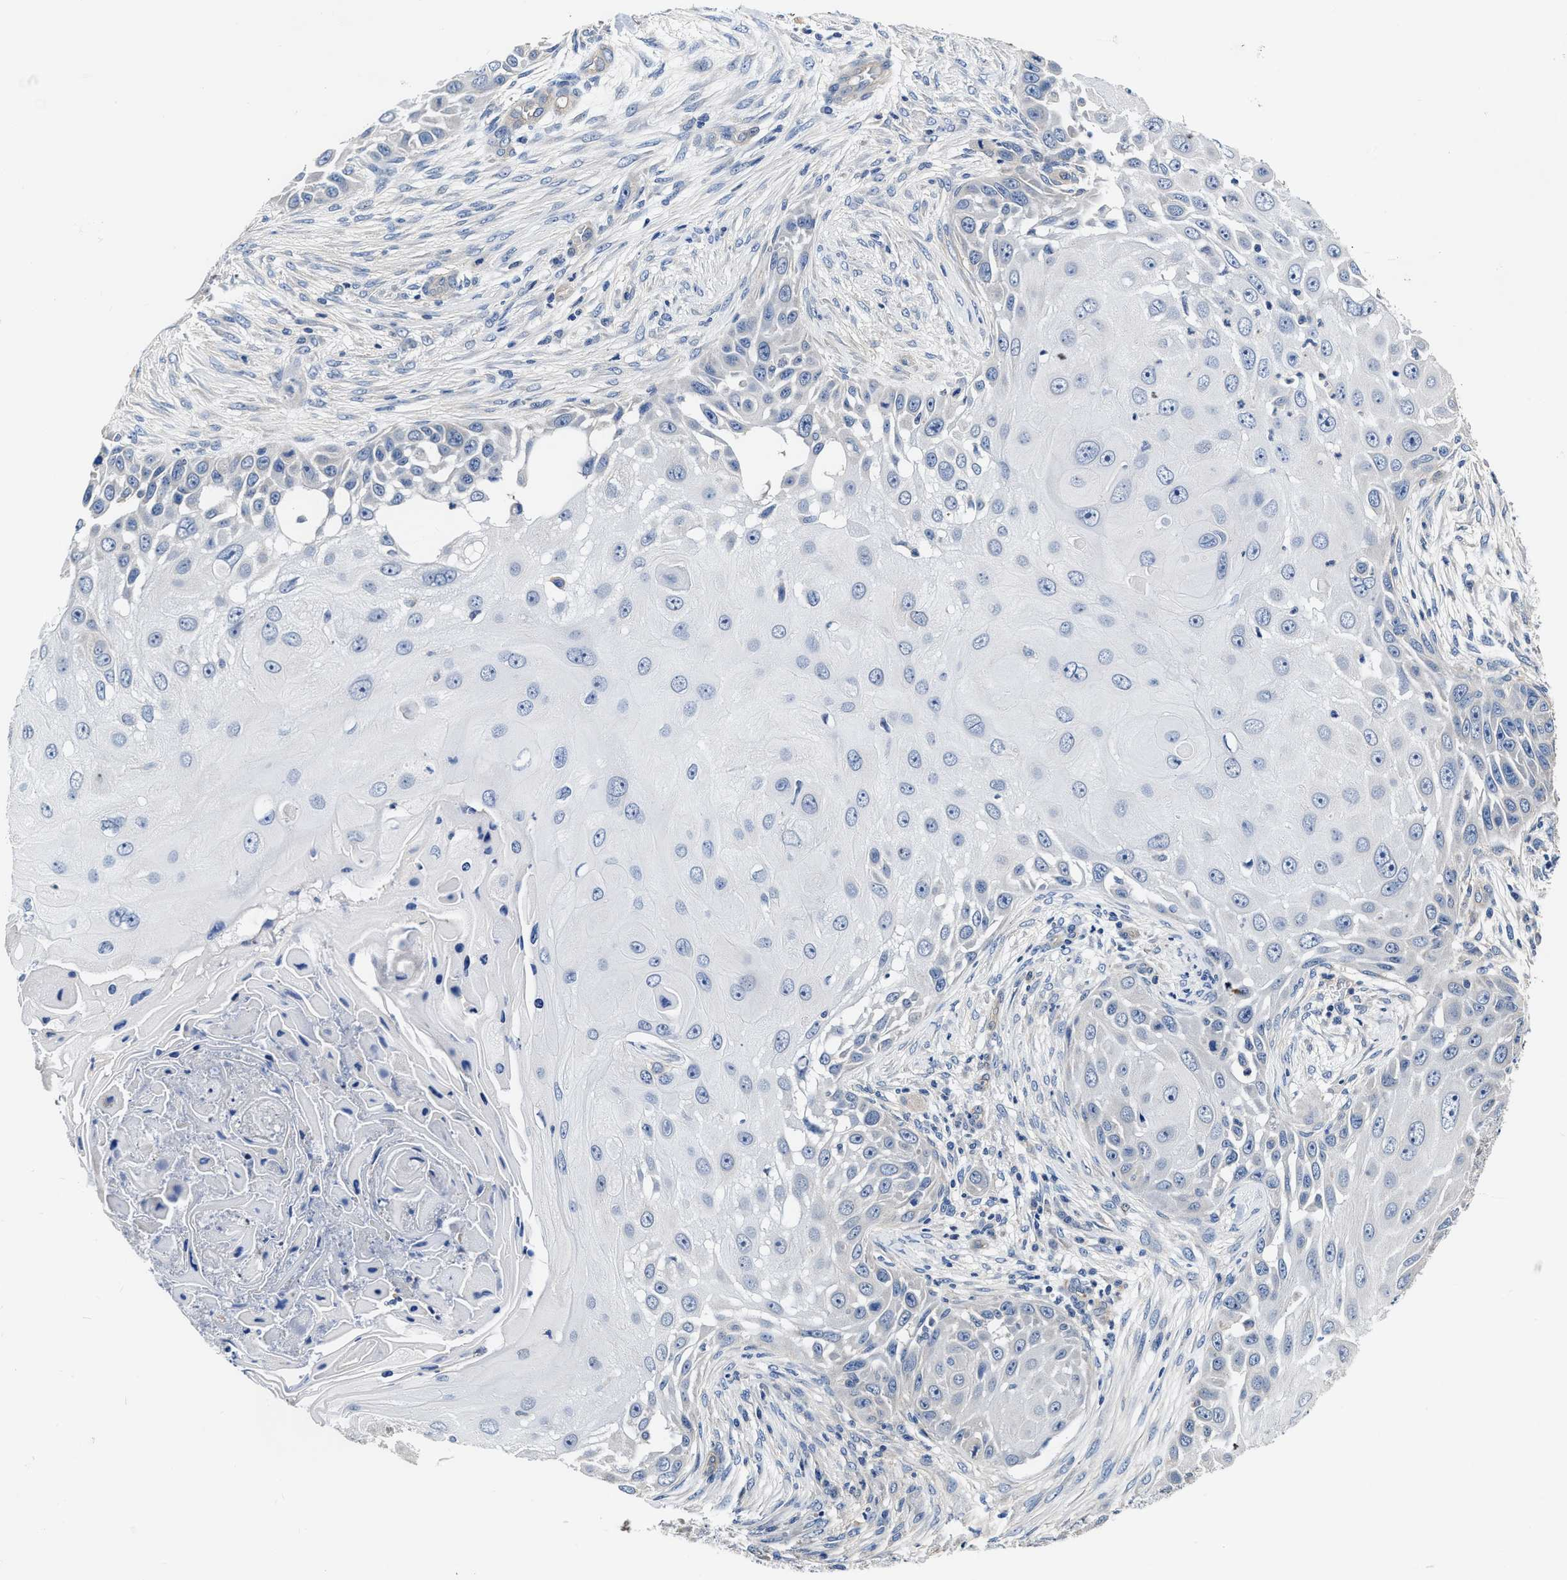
{"staining": {"intensity": "negative", "quantity": "none", "location": "none"}, "tissue": "skin cancer", "cell_type": "Tumor cells", "image_type": "cancer", "snomed": [{"axis": "morphology", "description": "Squamous cell carcinoma, NOS"}, {"axis": "topography", "description": "Skin"}], "caption": "Immunohistochemistry (IHC) of skin cancer displays no staining in tumor cells.", "gene": "C22orf42", "patient": {"sex": "female", "age": 44}}